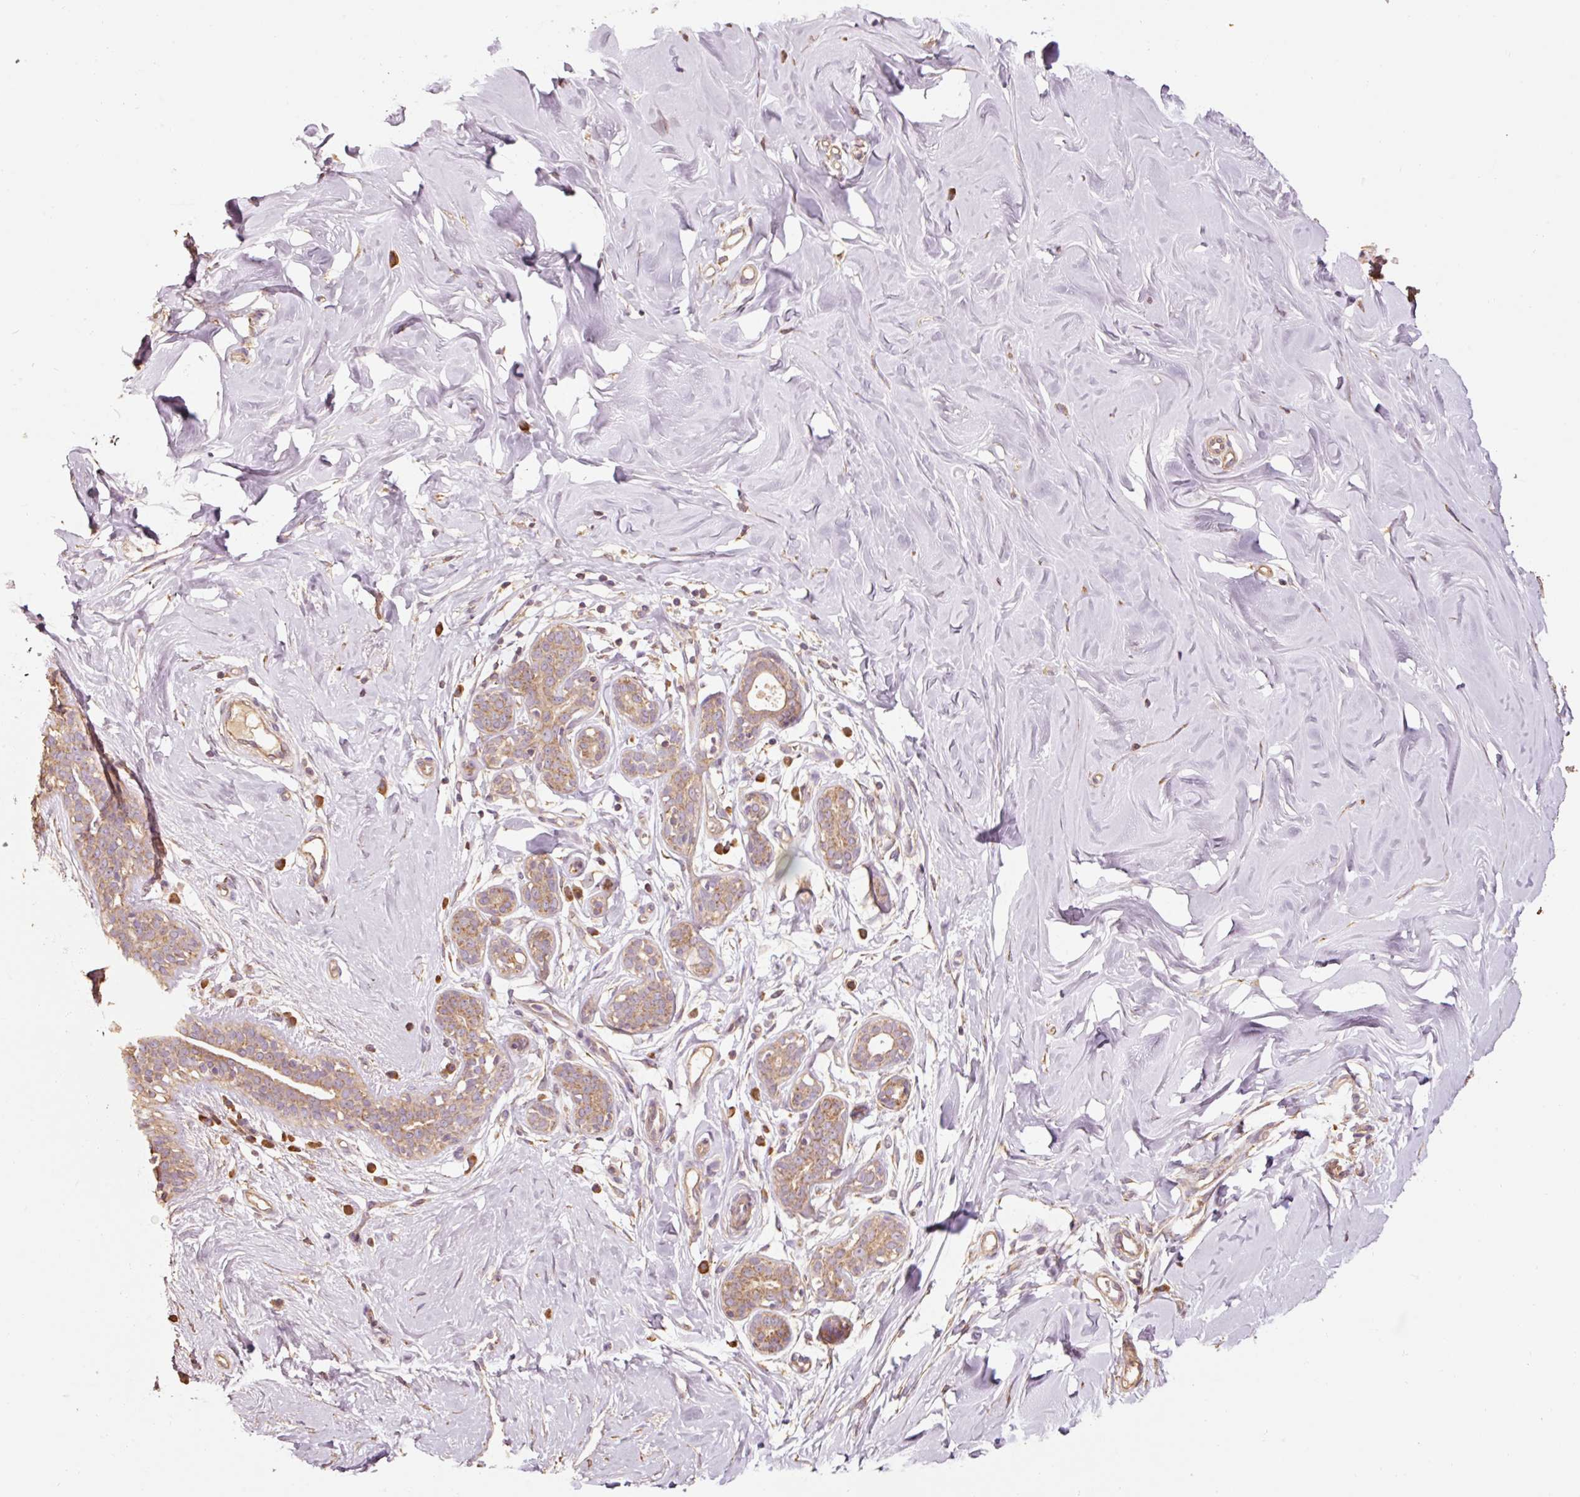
{"staining": {"intensity": "moderate", "quantity": ">75%", "location": "cytoplasmic/membranous"}, "tissue": "breast", "cell_type": "Glandular cells", "image_type": "normal", "snomed": [{"axis": "morphology", "description": "Normal tissue, NOS"}, {"axis": "topography", "description": "Breast"}], "caption": "Immunohistochemical staining of benign human breast reveals moderate cytoplasmic/membranous protein expression in about >75% of glandular cells. (DAB IHC with brightfield microscopy, high magnification).", "gene": "EFHC1", "patient": {"sex": "female", "age": 27}}